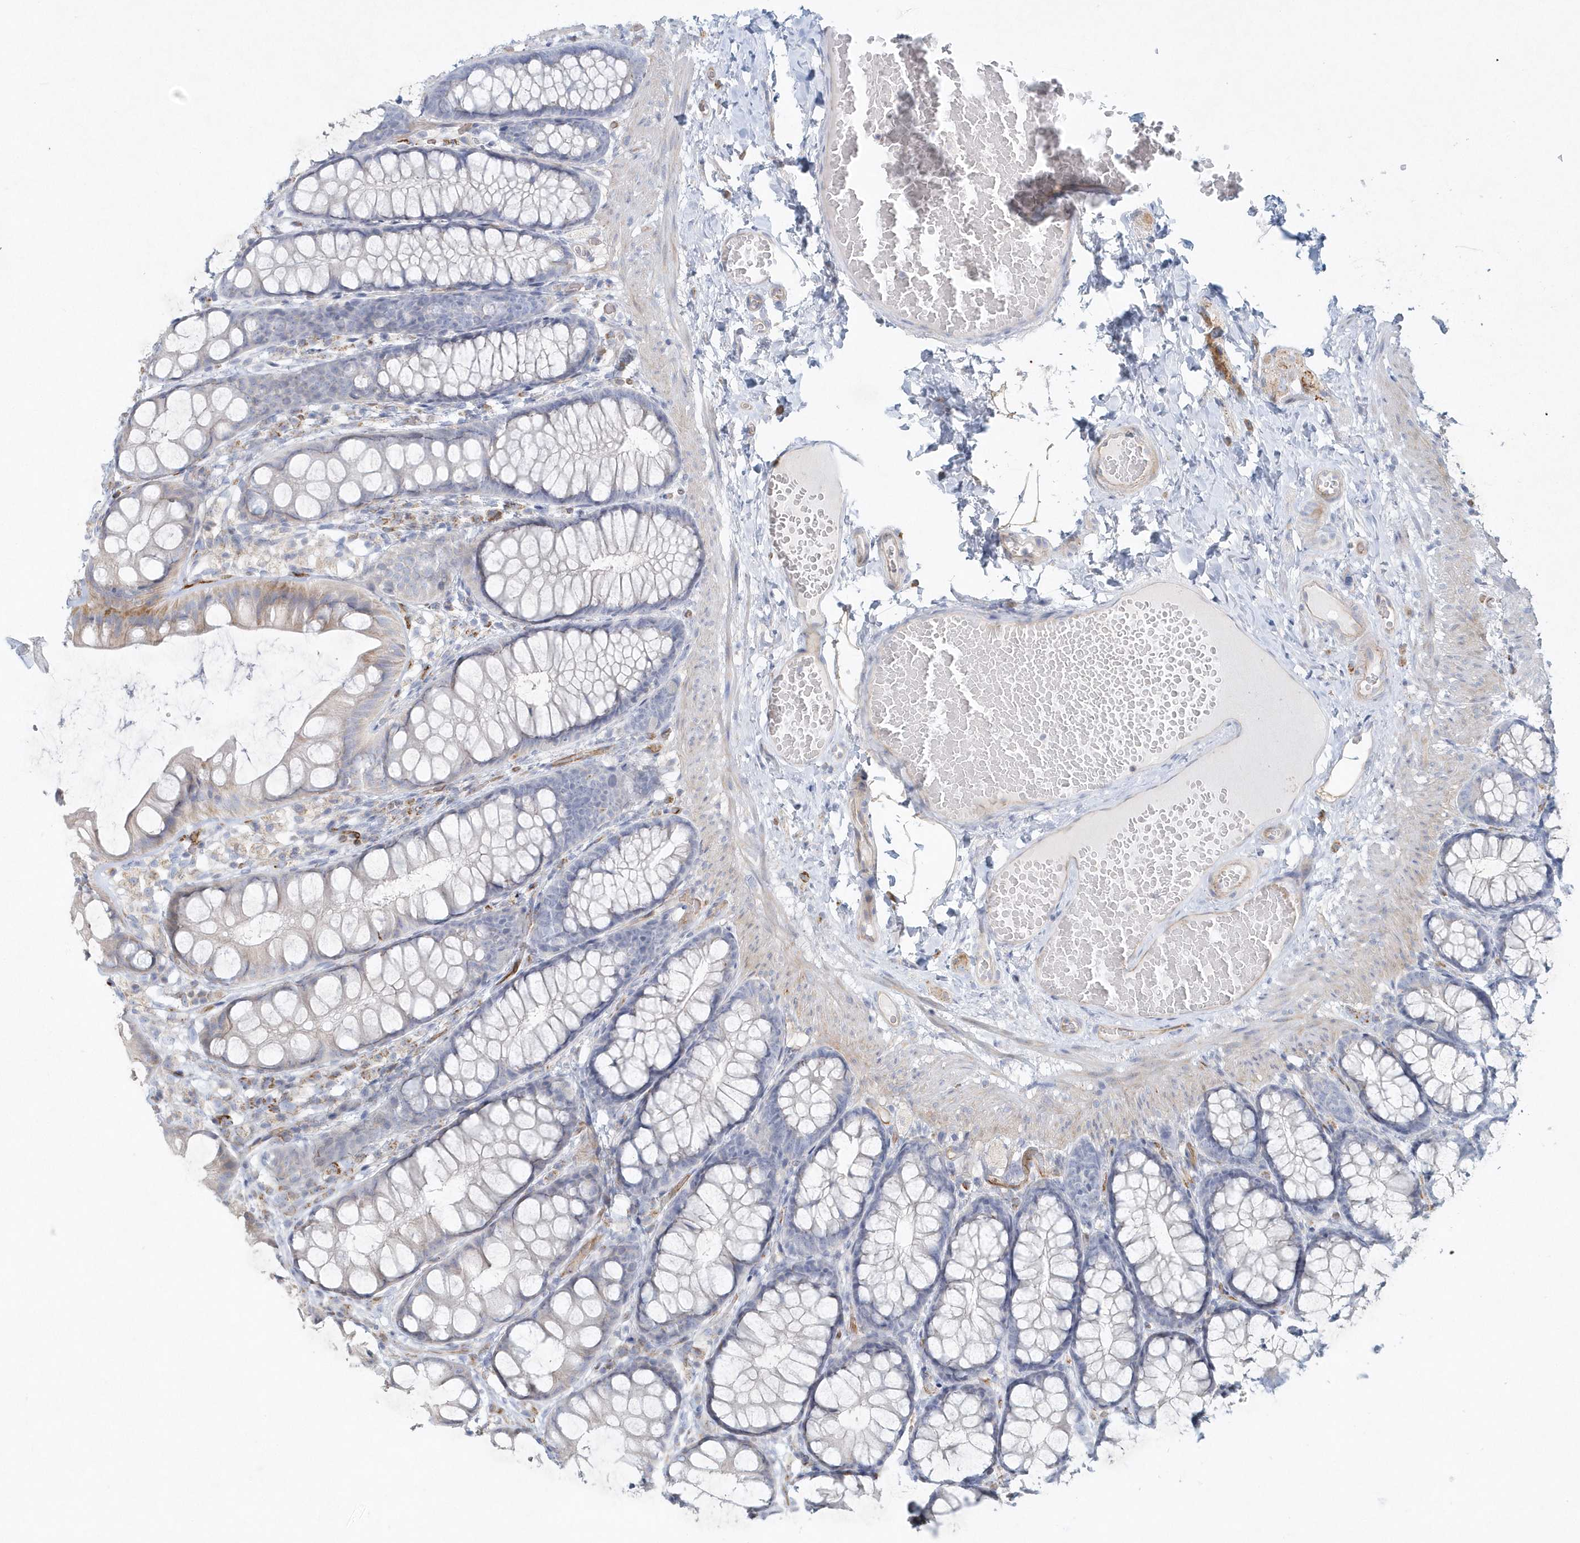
{"staining": {"intensity": "negative", "quantity": "none", "location": "none"}, "tissue": "colon", "cell_type": "Endothelial cells", "image_type": "normal", "snomed": [{"axis": "morphology", "description": "Normal tissue, NOS"}, {"axis": "topography", "description": "Colon"}], "caption": "This is an immunohistochemistry photomicrograph of normal human colon. There is no expression in endothelial cells.", "gene": "DNAH1", "patient": {"sex": "male", "age": 47}}